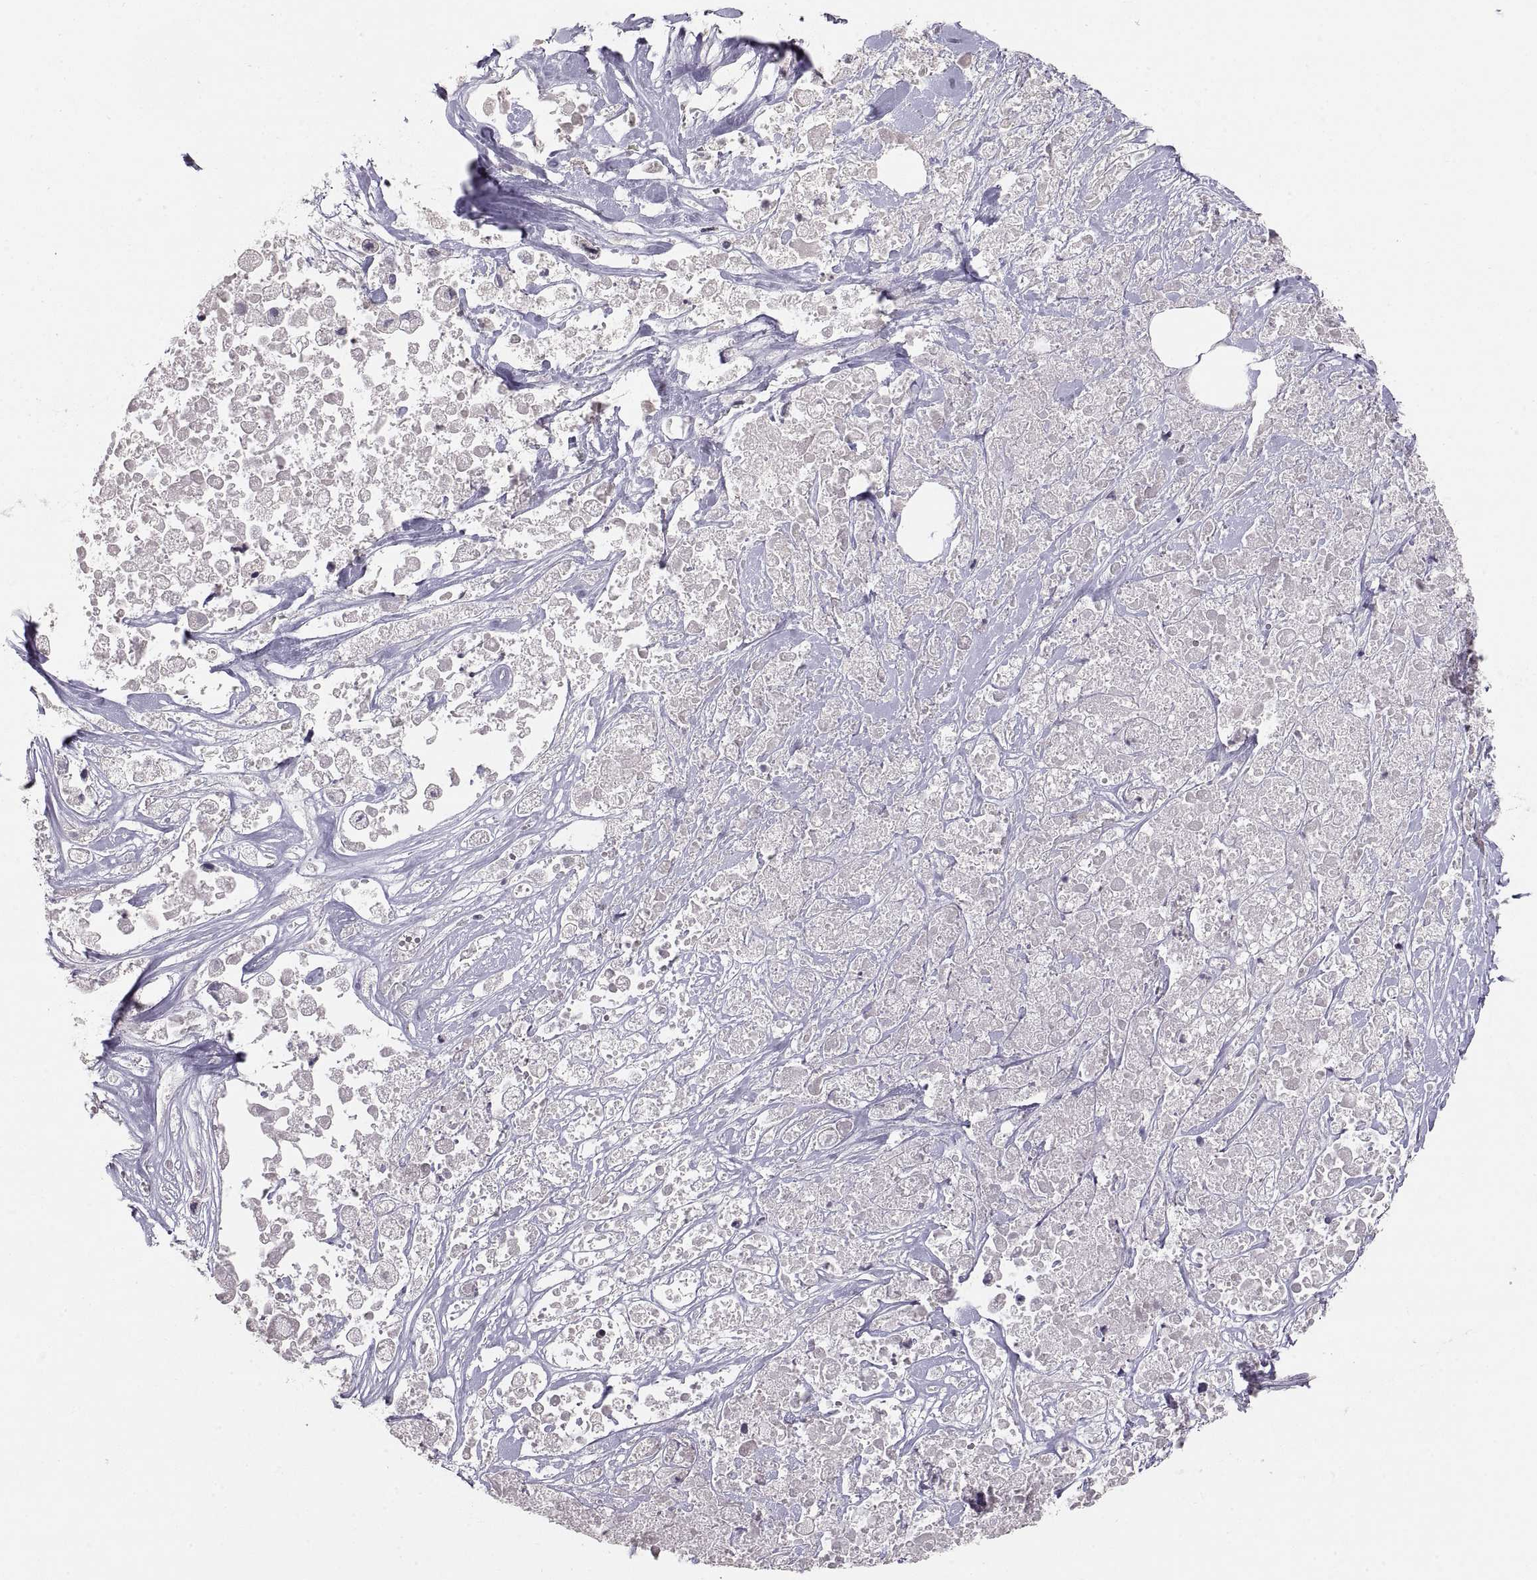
{"staining": {"intensity": "negative", "quantity": "none", "location": "none"}, "tissue": "pancreatic cancer", "cell_type": "Tumor cells", "image_type": "cancer", "snomed": [{"axis": "morphology", "description": "Adenocarcinoma, NOS"}, {"axis": "topography", "description": "Pancreas"}], "caption": "A high-resolution histopathology image shows immunohistochemistry (IHC) staining of pancreatic cancer, which reveals no significant positivity in tumor cells.", "gene": "PAX2", "patient": {"sex": "male", "age": 44}}